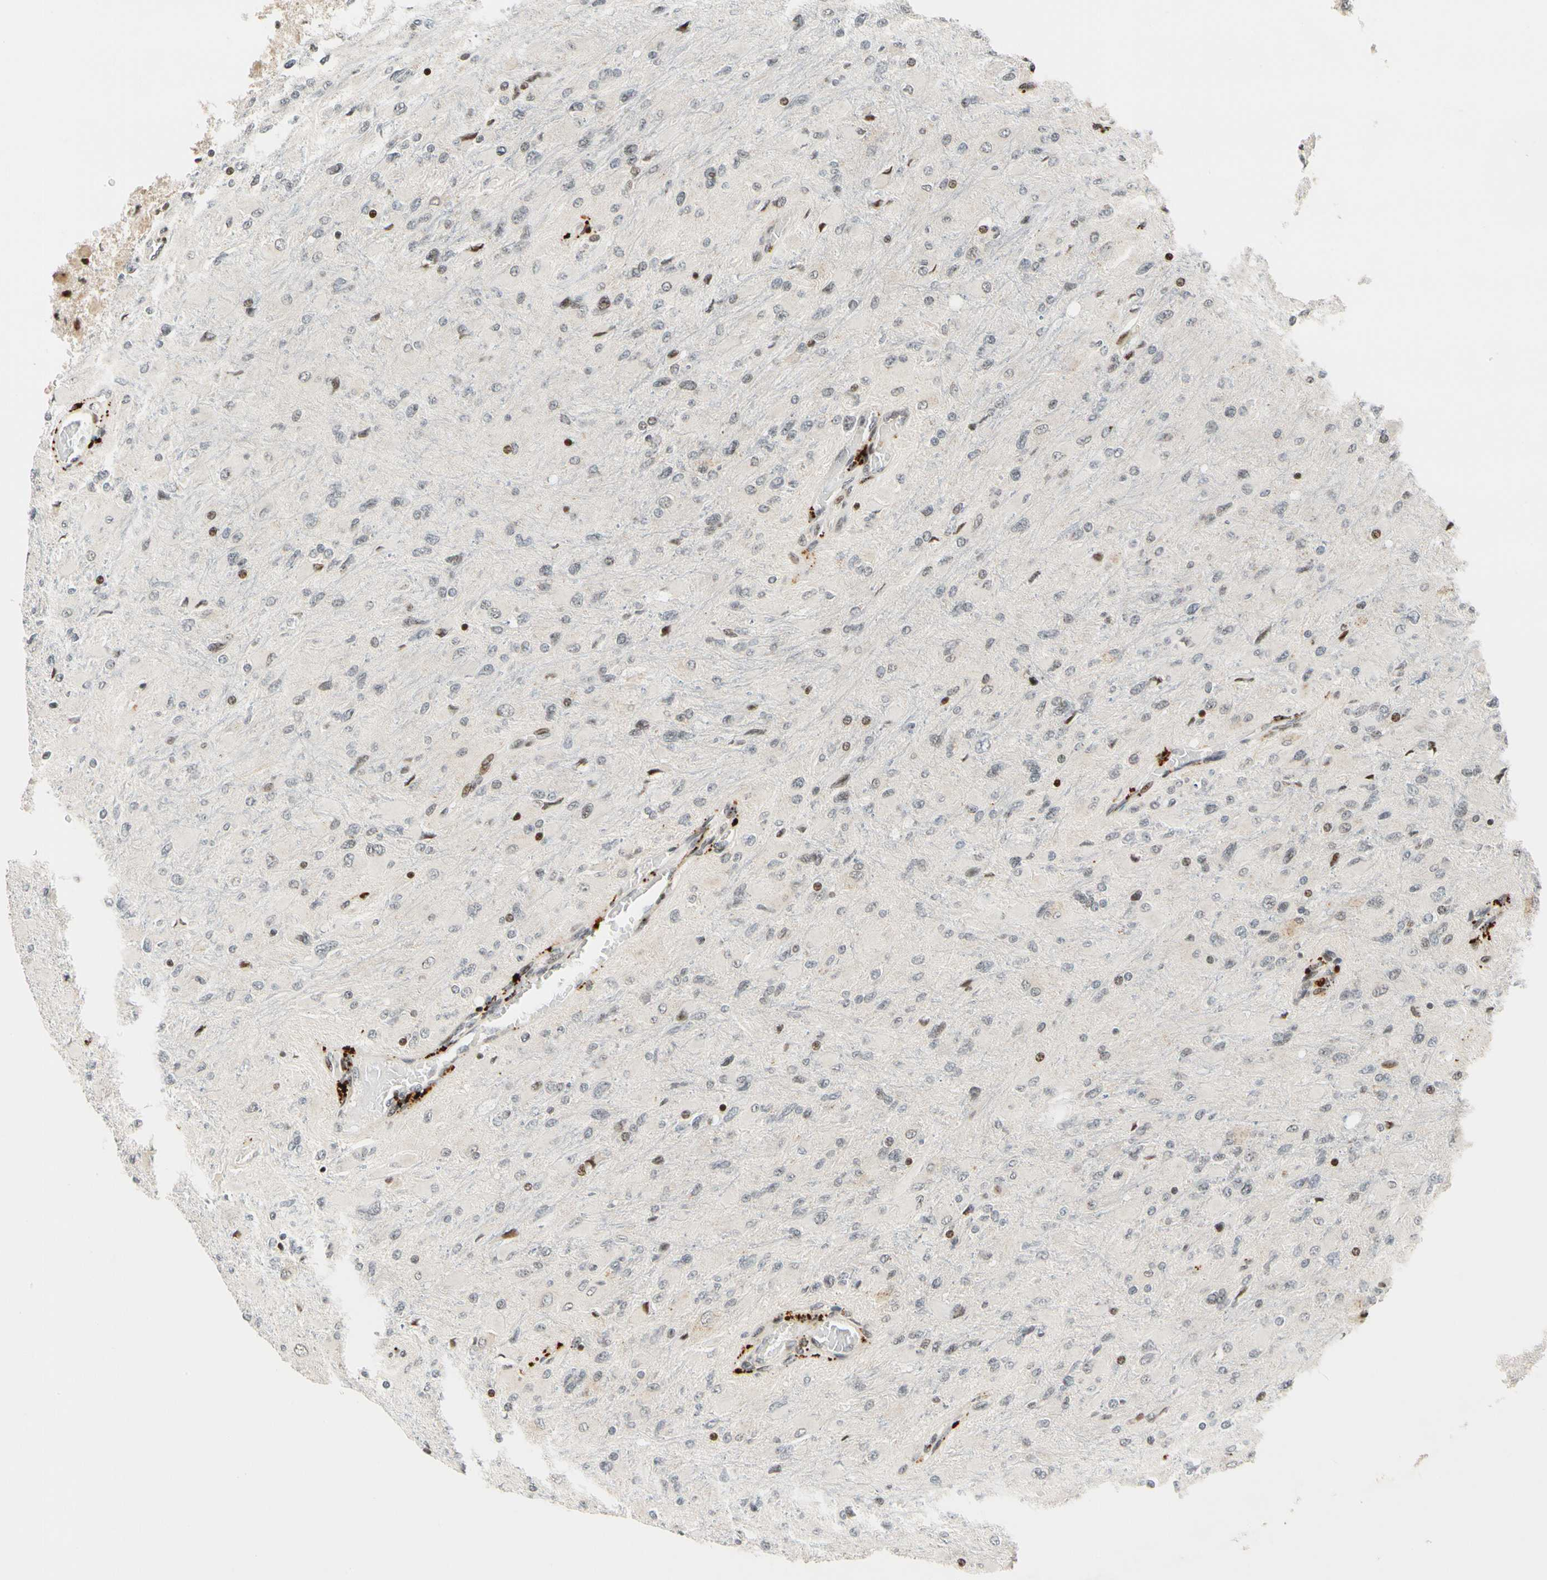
{"staining": {"intensity": "weak", "quantity": "<25%", "location": "nuclear"}, "tissue": "glioma", "cell_type": "Tumor cells", "image_type": "cancer", "snomed": [{"axis": "morphology", "description": "Glioma, malignant, High grade"}, {"axis": "topography", "description": "Cerebral cortex"}], "caption": "This image is of malignant glioma (high-grade) stained with IHC to label a protein in brown with the nuclei are counter-stained blue. There is no positivity in tumor cells.", "gene": "CDK7", "patient": {"sex": "female", "age": 36}}